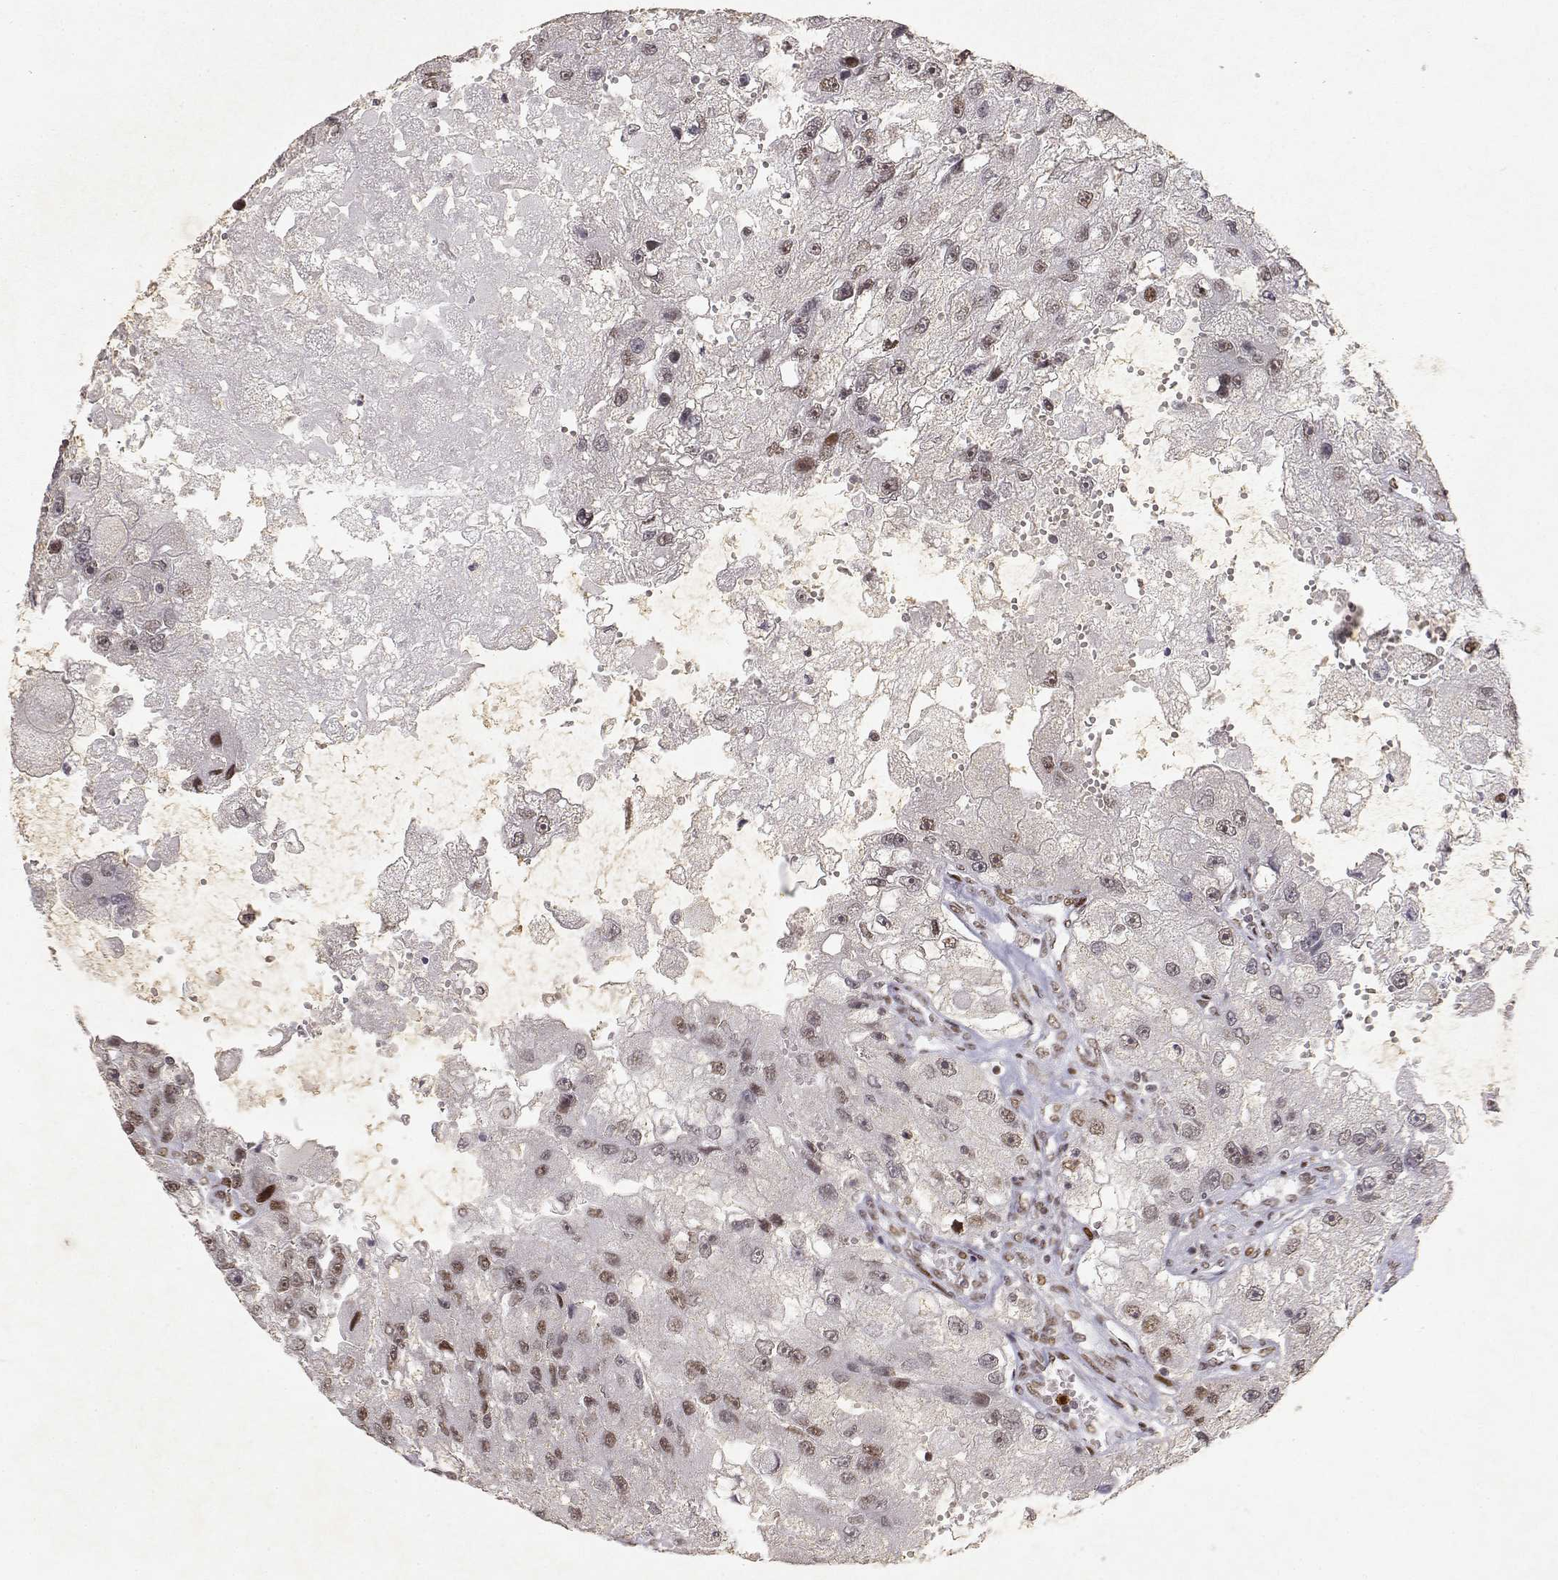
{"staining": {"intensity": "weak", "quantity": "25%-75%", "location": "nuclear"}, "tissue": "renal cancer", "cell_type": "Tumor cells", "image_type": "cancer", "snomed": [{"axis": "morphology", "description": "Adenocarcinoma, NOS"}, {"axis": "topography", "description": "Kidney"}], "caption": "Protein analysis of adenocarcinoma (renal) tissue reveals weak nuclear expression in about 25%-75% of tumor cells.", "gene": "RSF1", "patient": {"sex": "male", "age": 63}}